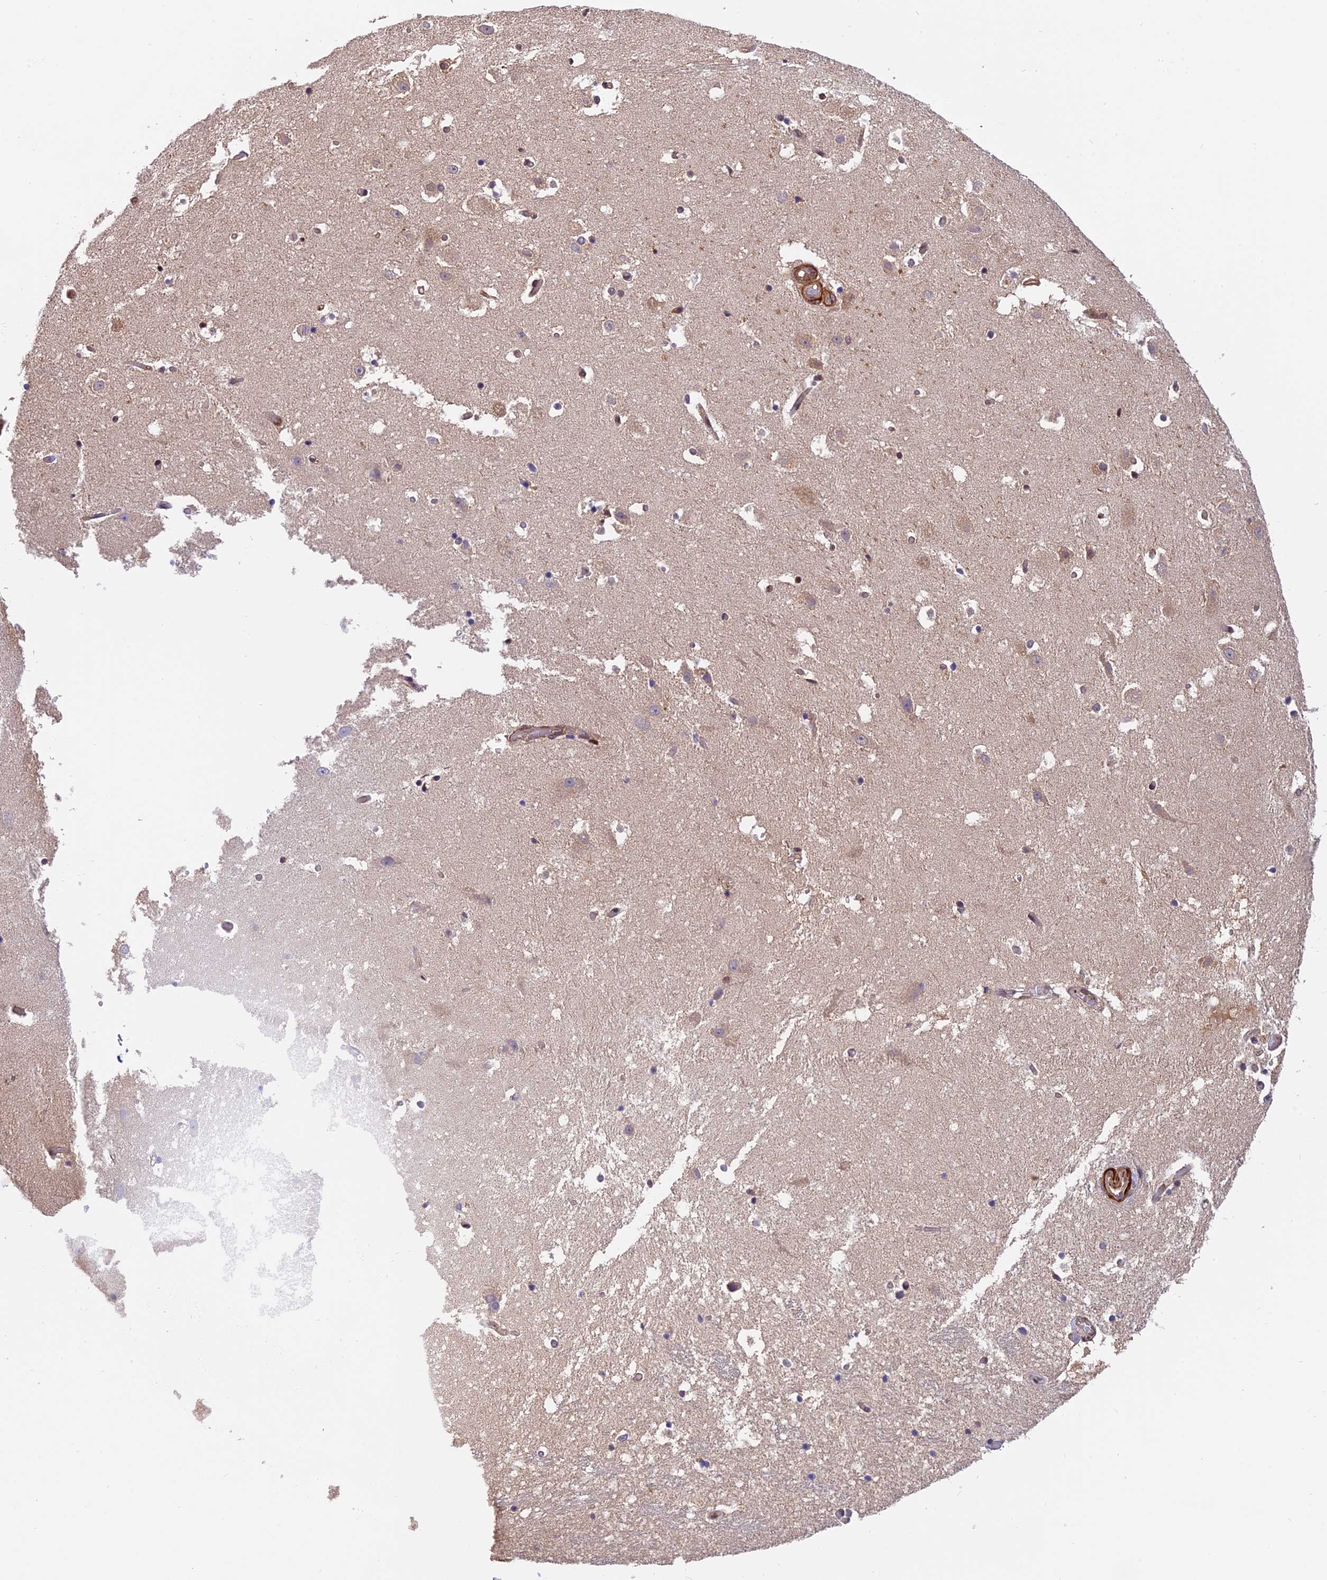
{"staining": {"intensity": "negative", "quantity": "none", "location": "none"}, "tissue": "hippocampus", "cell_type": "Glial cells", "image_type": "normal", "snomed": [{"axis": "morphology", "description": "Normal tissue, NOS"}, {"axis": "topography", "description": "Hippocampus"}], "caption": "Immunohistochemistry (IHC) micrograph of benign human hippocampus stained for a protein (brown), which shows no staining in glial cells. (Stains: DAB (3,3'-diaminobenzidine) IHC with hematoxylin counter stain, Microscopy: brightfield microscopy at high magnification).", "gene": "PSMB3", "patient": {"sex": "female", "age": 52}}